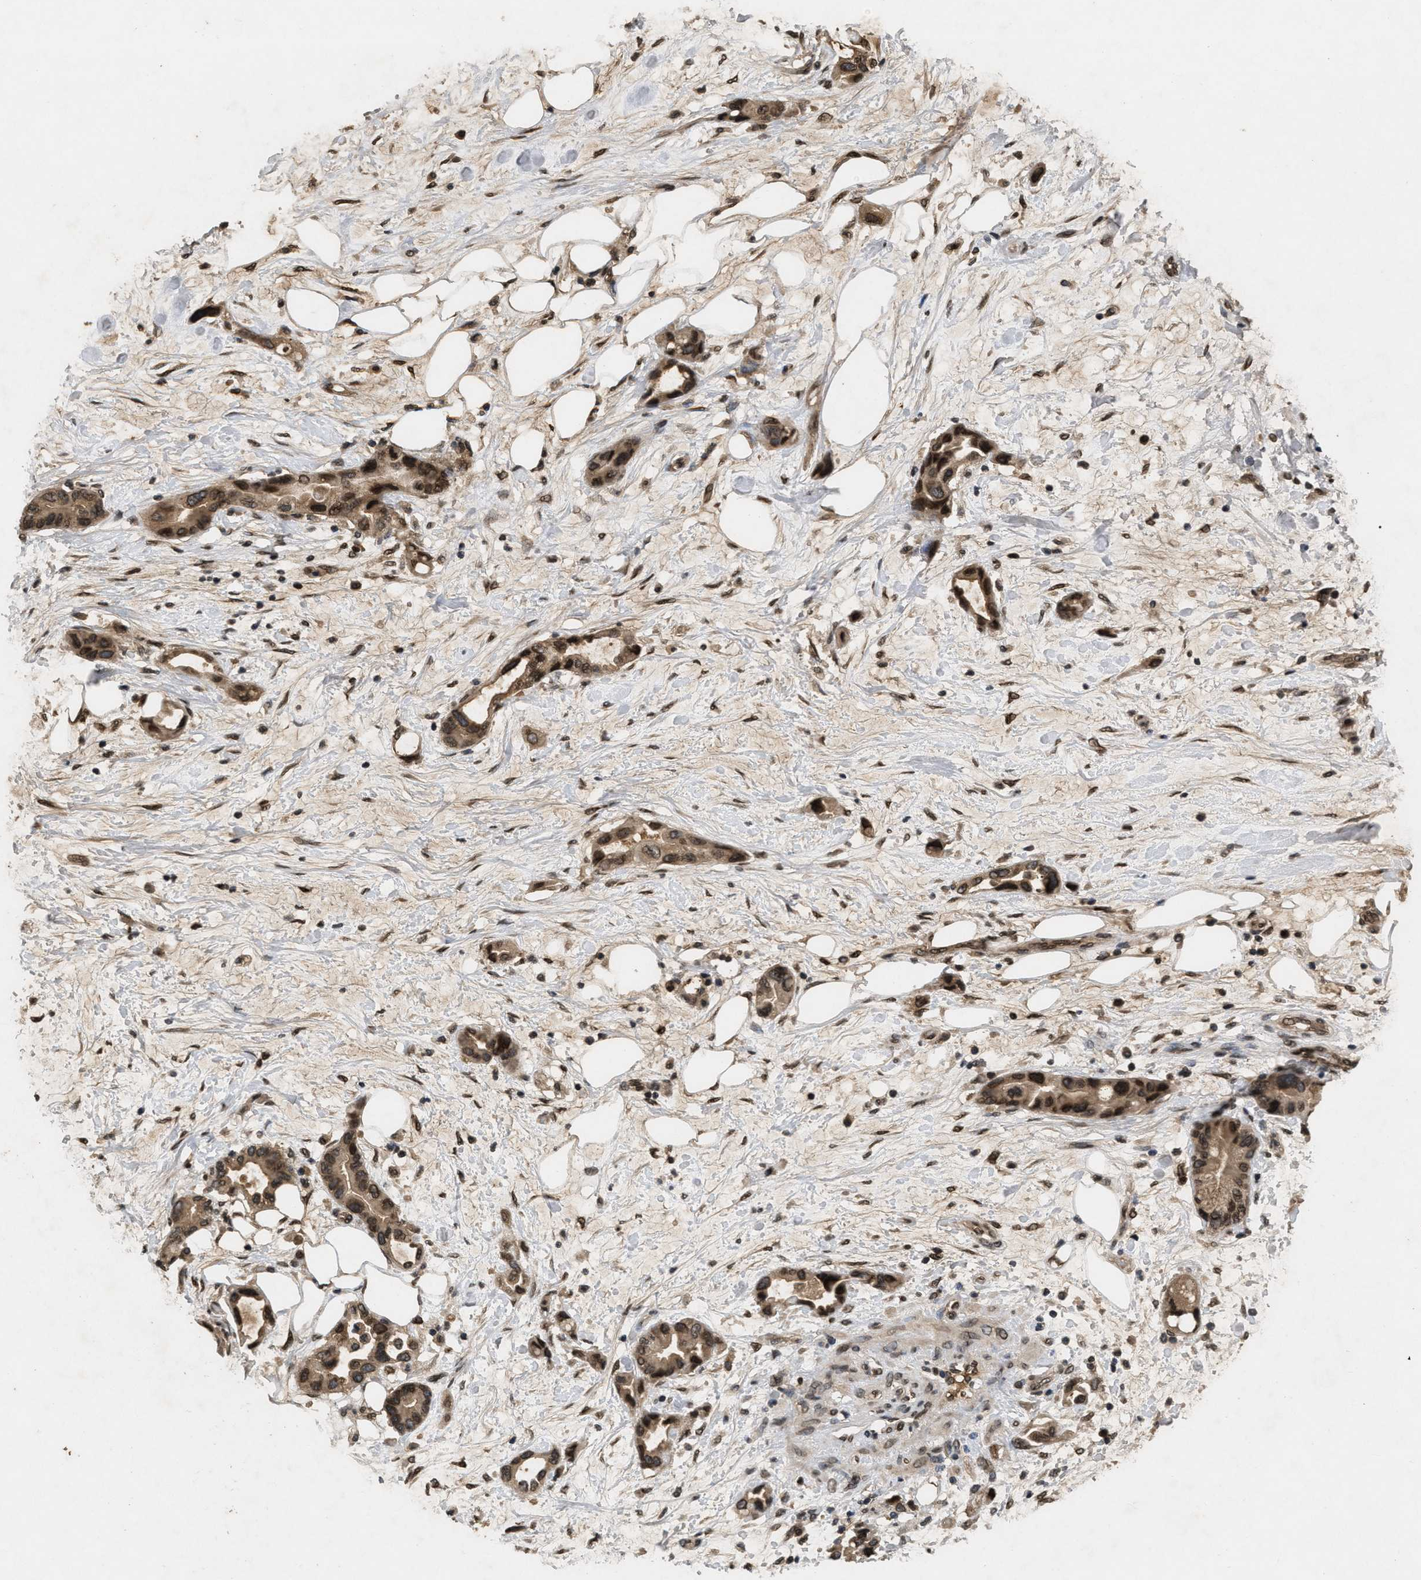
{"staining": {"intensity": "moderate", "quantity": ">75%", "location": "cytoplasmic/membranous,nuclear"}, "tissue": "pancreatic cancer", "cell_type": "Tumor cells", "image_type": "cancer", "snomed": [{"axis": "morphology", "description": "Adenocarcinoma, NOS"}, {"axis": "topography", "description": "Pancreas"}], "caption": "This is an image of immunohistochemistry staining of pancreatic adenocarcinoma, which shows moderate positivity in the cytoplasmic/membranous and nuclear of tumor cells.", "gene": "CRY1", "patient": {"sex": "female", "age": 57}}